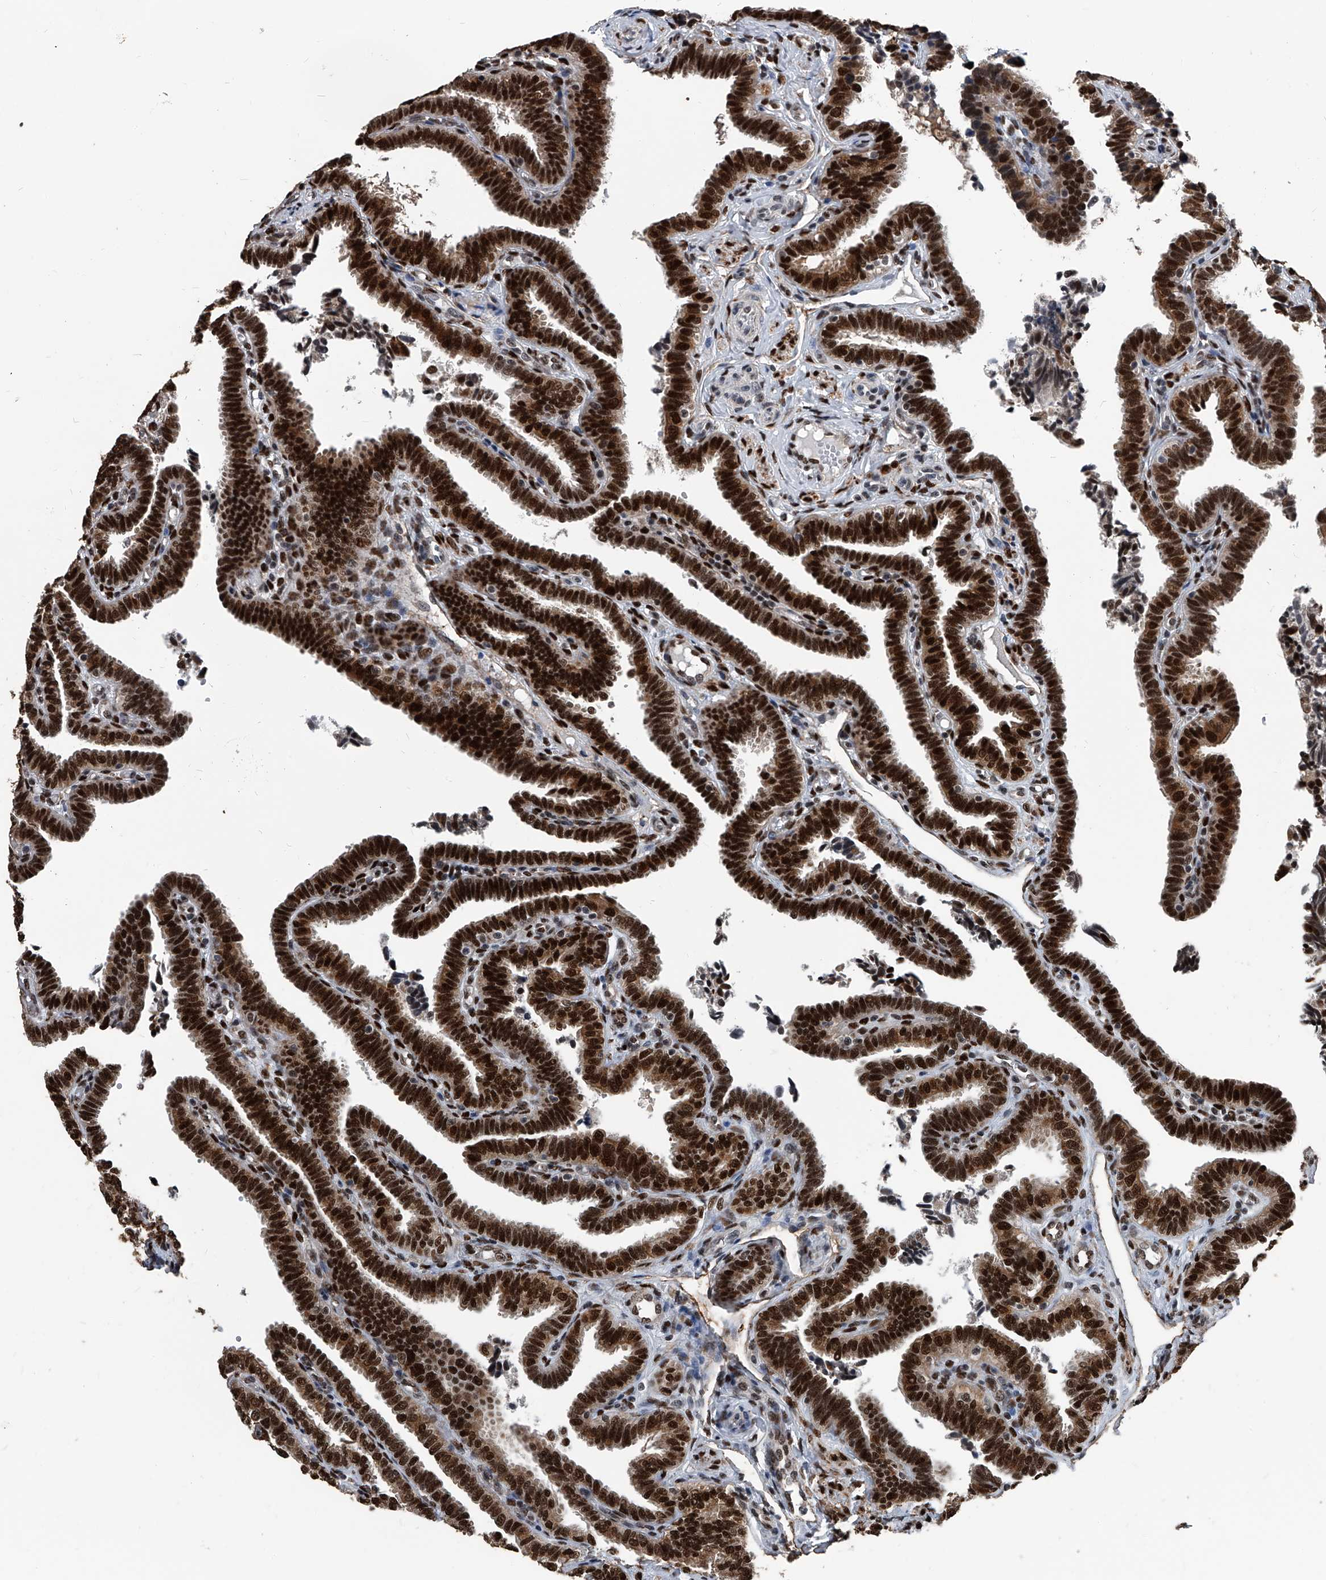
{"staining": {"intensity": "strong", "quantity": ">75%", "location": "nuclear"}, "tissue": "fallopian tube", "cell_type": "Glandular cells", "image_type": "normal", "snomed": [{"axis": "morphology", "description": "Normal tissue, NOS"}, {"axis": "topography", "description": "Fallopian tube"}], "caption": "Immunohistochemical staining of normal human fallopian tube demonstrates high levels of strong nuclear positivity in approximately >75% of glandular cells. The staining was performed using DAB, with brown indicating positive protein expression. Nuclei are stained blue with hematoxylin.", "gene": "FKBP5", "patient": {"sex": "female", "age": 39}}